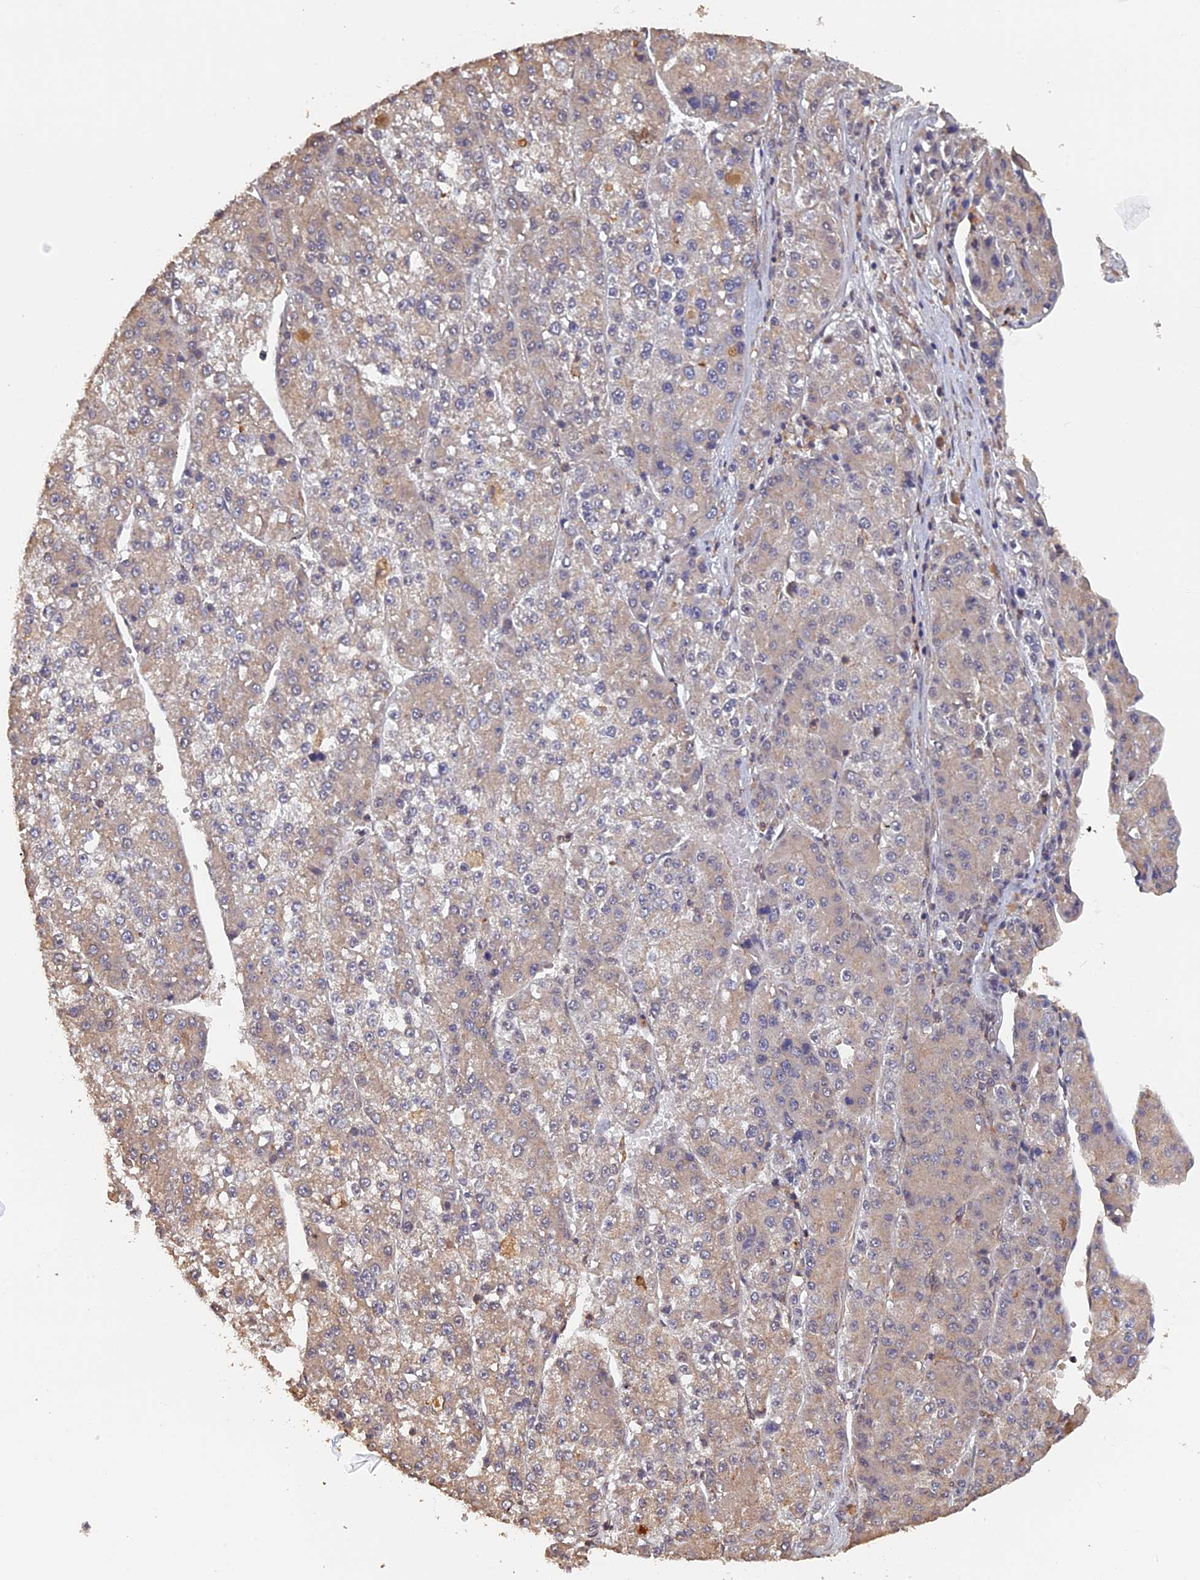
{"staining": {"intensity": "weak", "quantity": "25%-75%", "location": "cytoplasmic/membranous"}, "tissue": "liver cancer", "cell_type": "Tumor cells", "image_type": "cancer", "snomed": [{"axis": "morphology", "description": "Carcinoma, Hepatocellular, NOS"}, {"axis": "topography", "description": "Liver"}], "caption": "Immunohistochemistry (IHC) of liver cancer shows low levels of weak cytoplasmic/membranous positivity in approximately 25%-75% of tumor cells.", "gene": "PIGQ", "patient": {"sex": "female", "age": 73}}